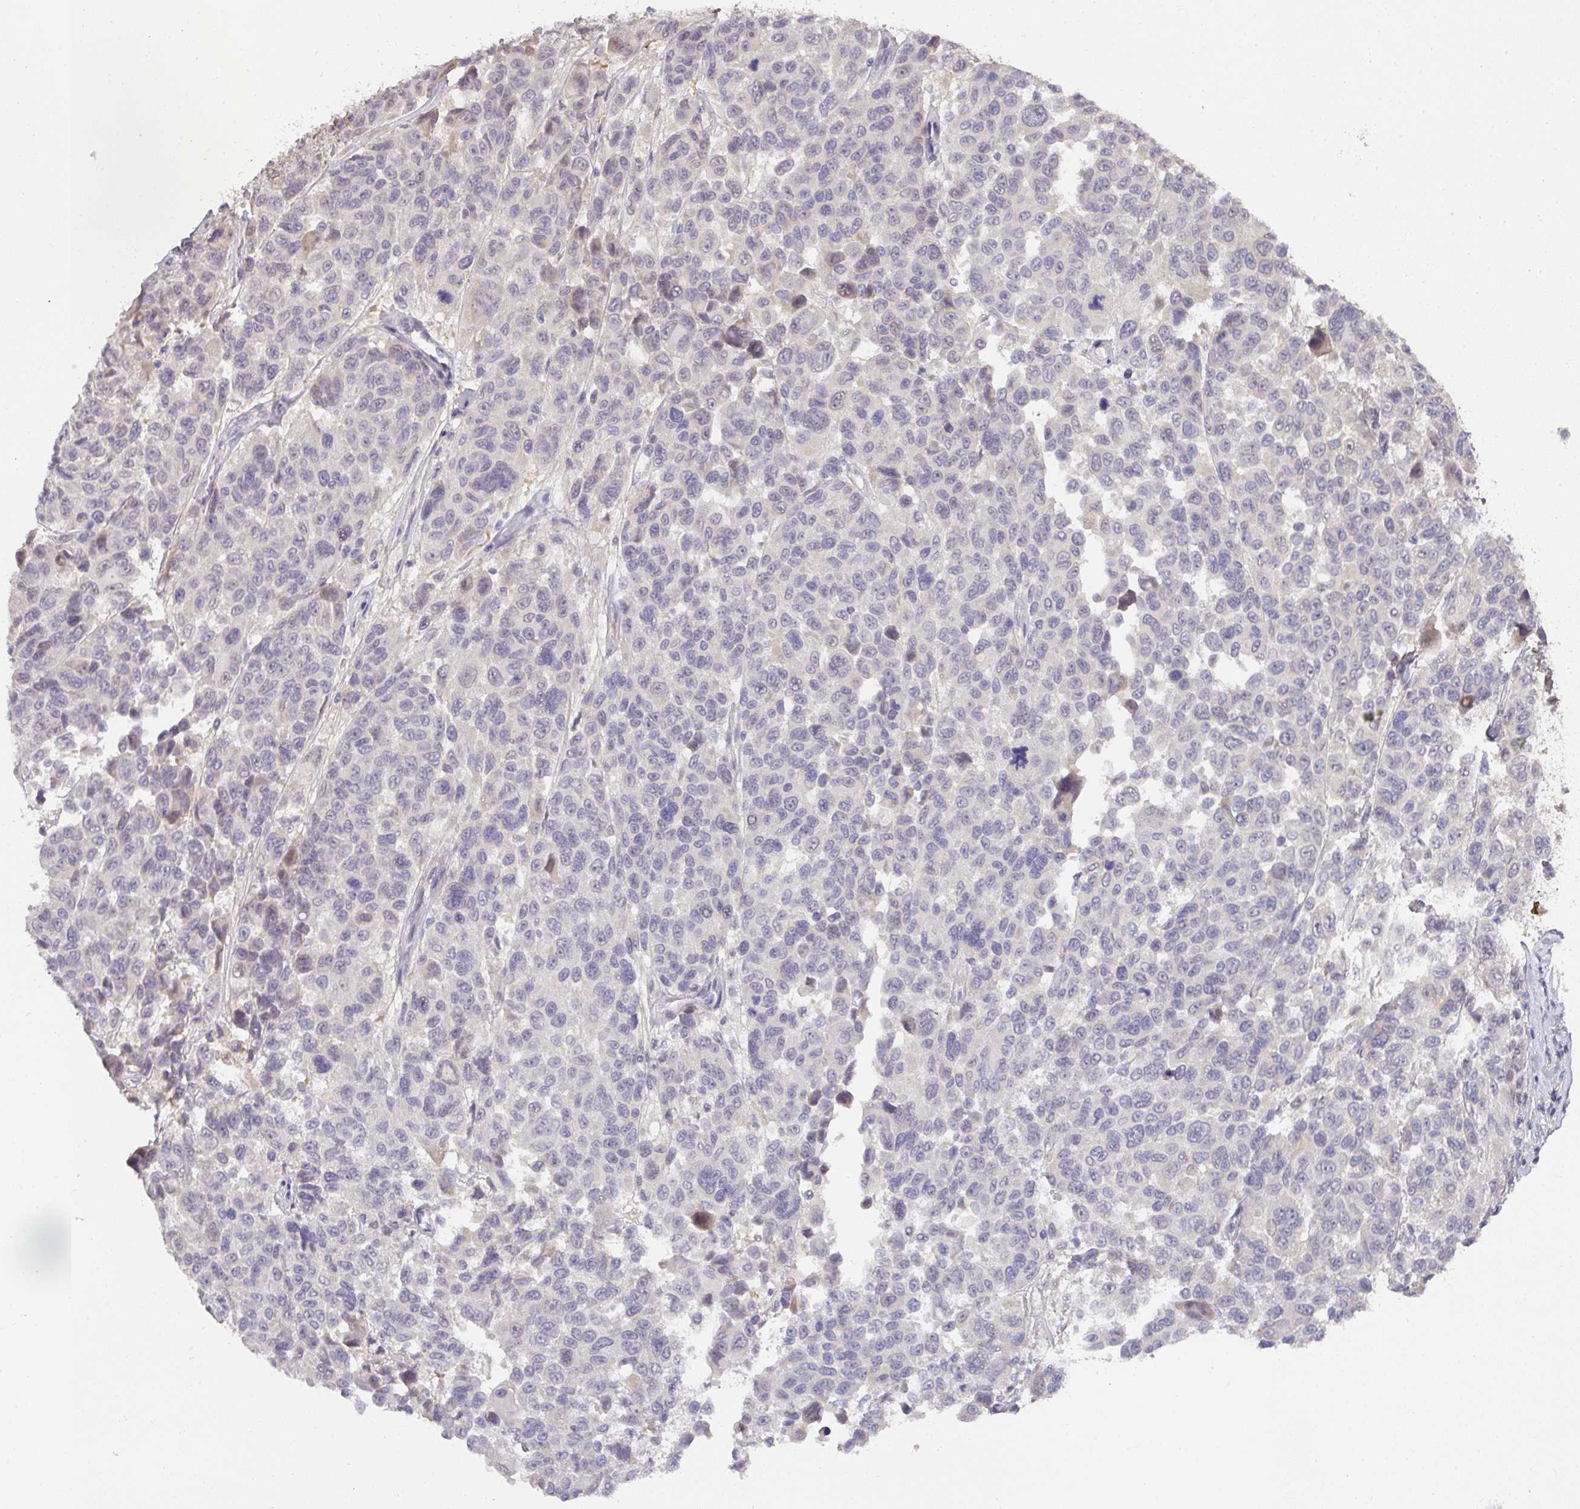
{"staining": {"intensity": "negative", "quantity": "none", "location": "none"}, "tissue": "melanoma", "cell_type": "Tumor cells", "image_type": "cancer", "snomed": [{"axis": "morphology", "description": "Malignant melanoma, NOS"}, {"axis": "topography", "description": "Skin"}], "caption": "The histopathology image displays no staining of tumor cells in melanoma.", "gene": "FOXN4", "patient": {"sex": "female", "age": 66}}